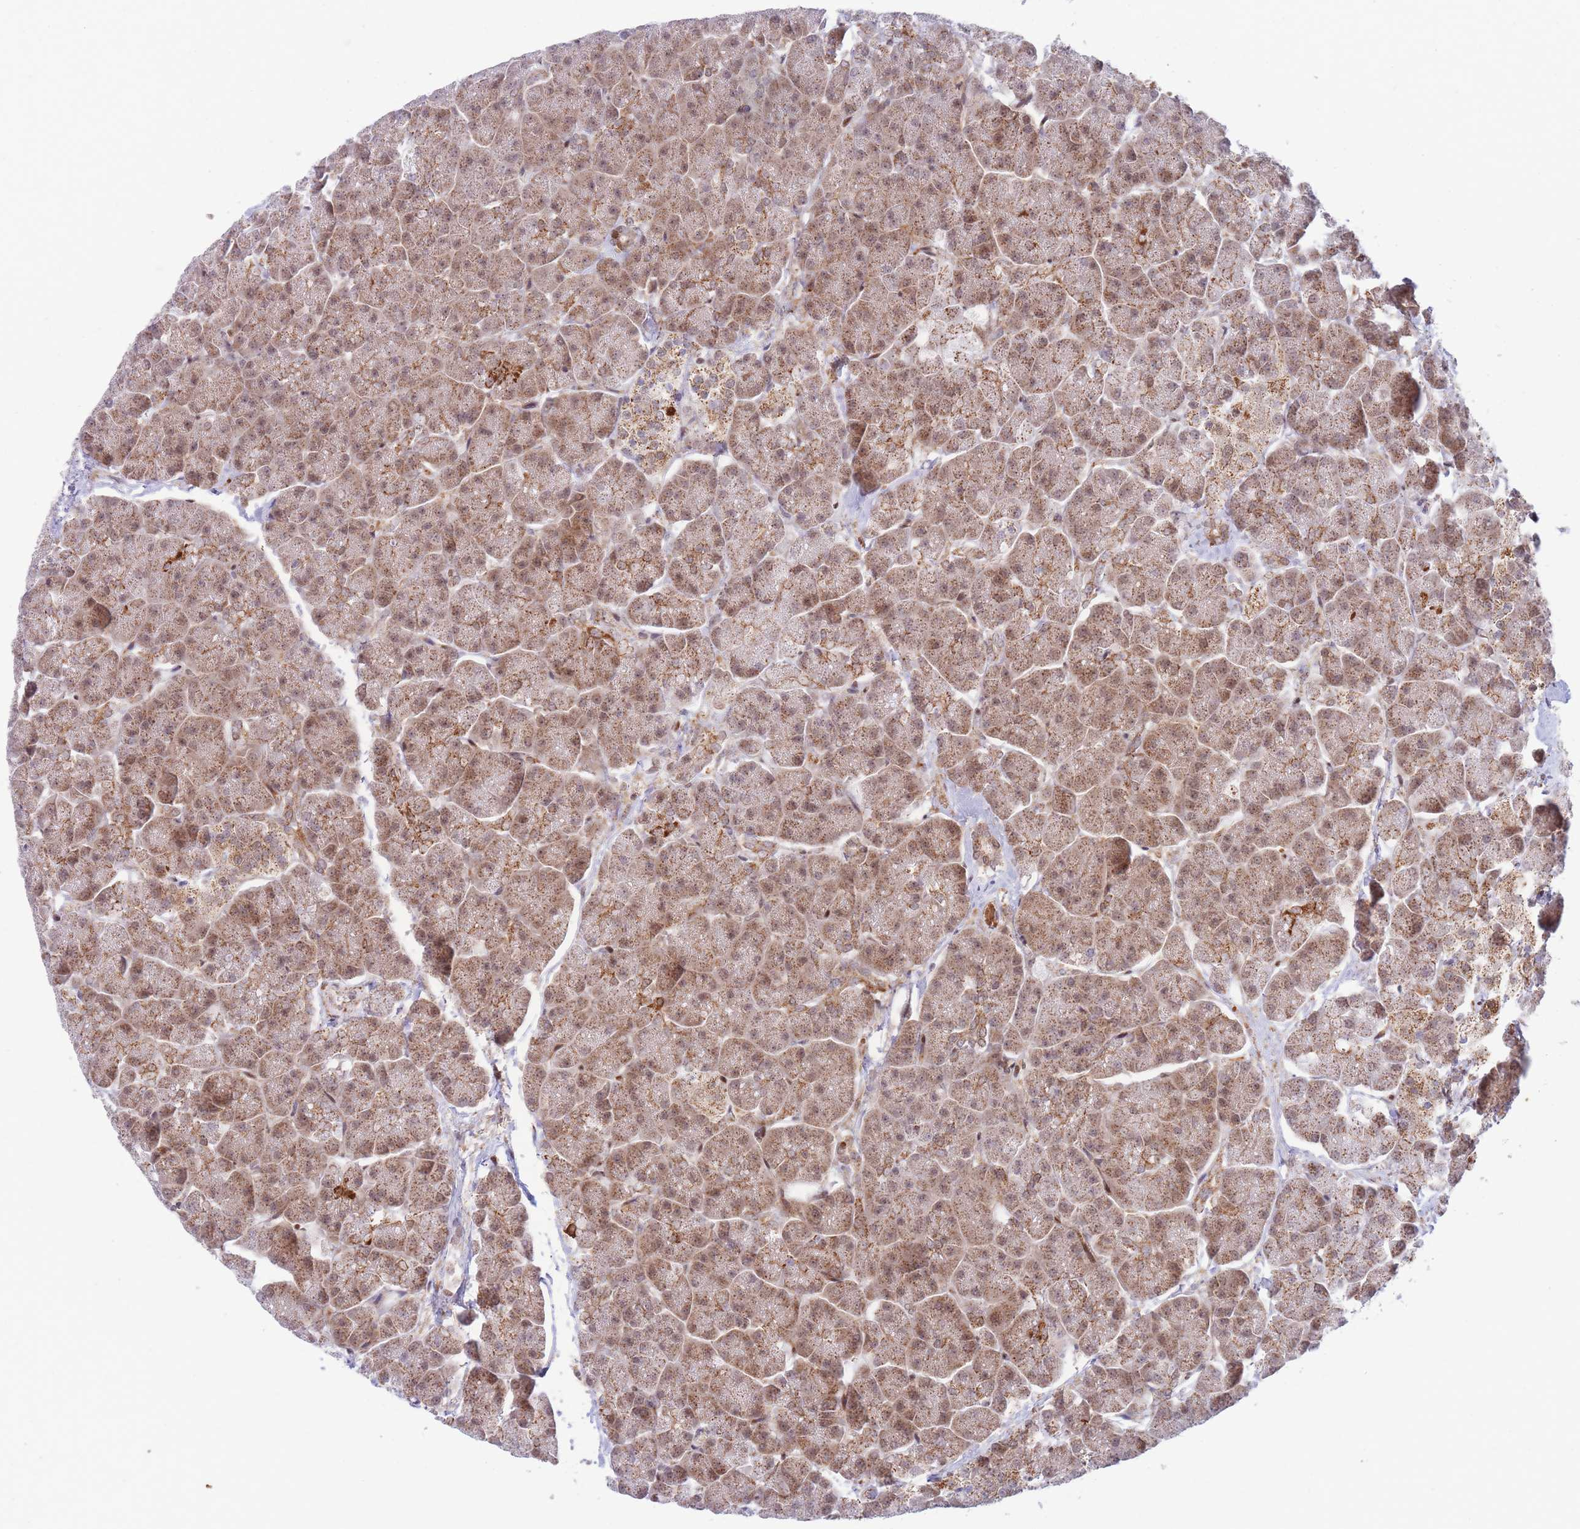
{"staining": {"intensity": "moderate", "quantity": ">75%", "location": "cytoplasmic/membranous,nuclear"}, "tissue": "pancreas", "cell_type": "Exocrine glandular cells", "image_type": "normal", "snomed": [{"axis": "morphology", "description": "Normal tissue, NOS"}, {"axis": "topography", "description": "Pancreas"}, {"axis": "topography", "description": "Peripheral nerve tissue"}], "caption": "The immunohistochemical stain highlights moderate cytoplasmic/membranous,nuclear positivity in exocrine glandular cells of unremarkable pancreas. The staining is performed using DAB (3,3'-diaminobenzidine) brown chromogen to label protein expression. The nuclei are counter-stained blue using hematoxylin.", "gene": "BOD1L1", "patient": {"sex": "male", "age": 54}}